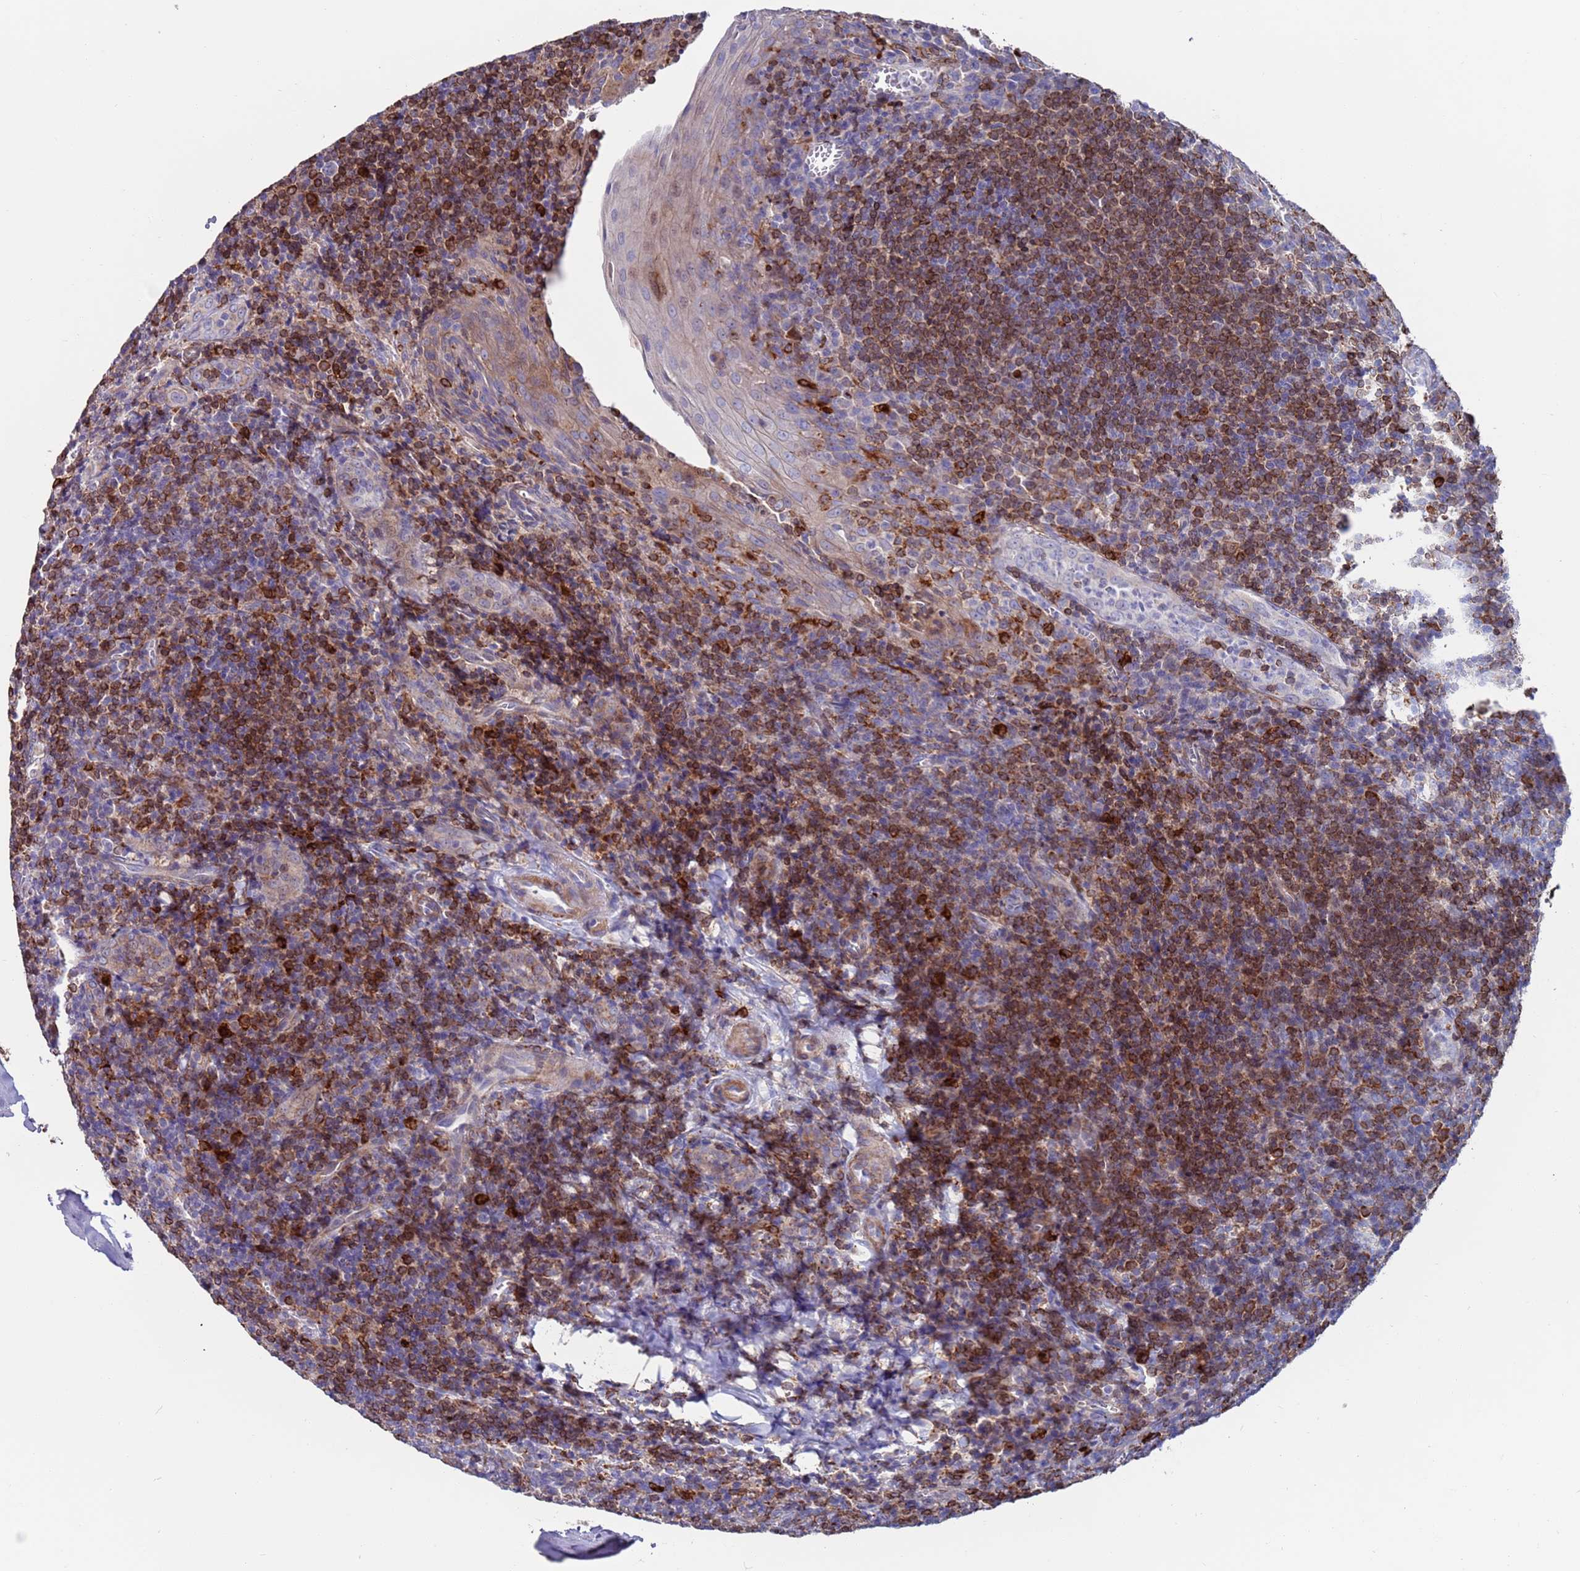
{"staining": {"intensity": "moderate", "quantity": "25%-75%", "location": "cytoplasmic/membranous"}, "tissue": "tonsil", "cell_type": "Germinal center cells", "image_type": "normal", "snomed": [{"axis": "morphology", "description": "Normal tissue, NOS"}, {"axis": "topography", "description": "Tonsil"}], "caption": "Immunohistochemical staining of unremarkable tonsil displays medium levels of moderate cytoplasmic/membranous positivity in approximately 25%-75% of germinal center cells.", "gene": "GREB1L", "patient": {"sex": "male", "age": 27}}